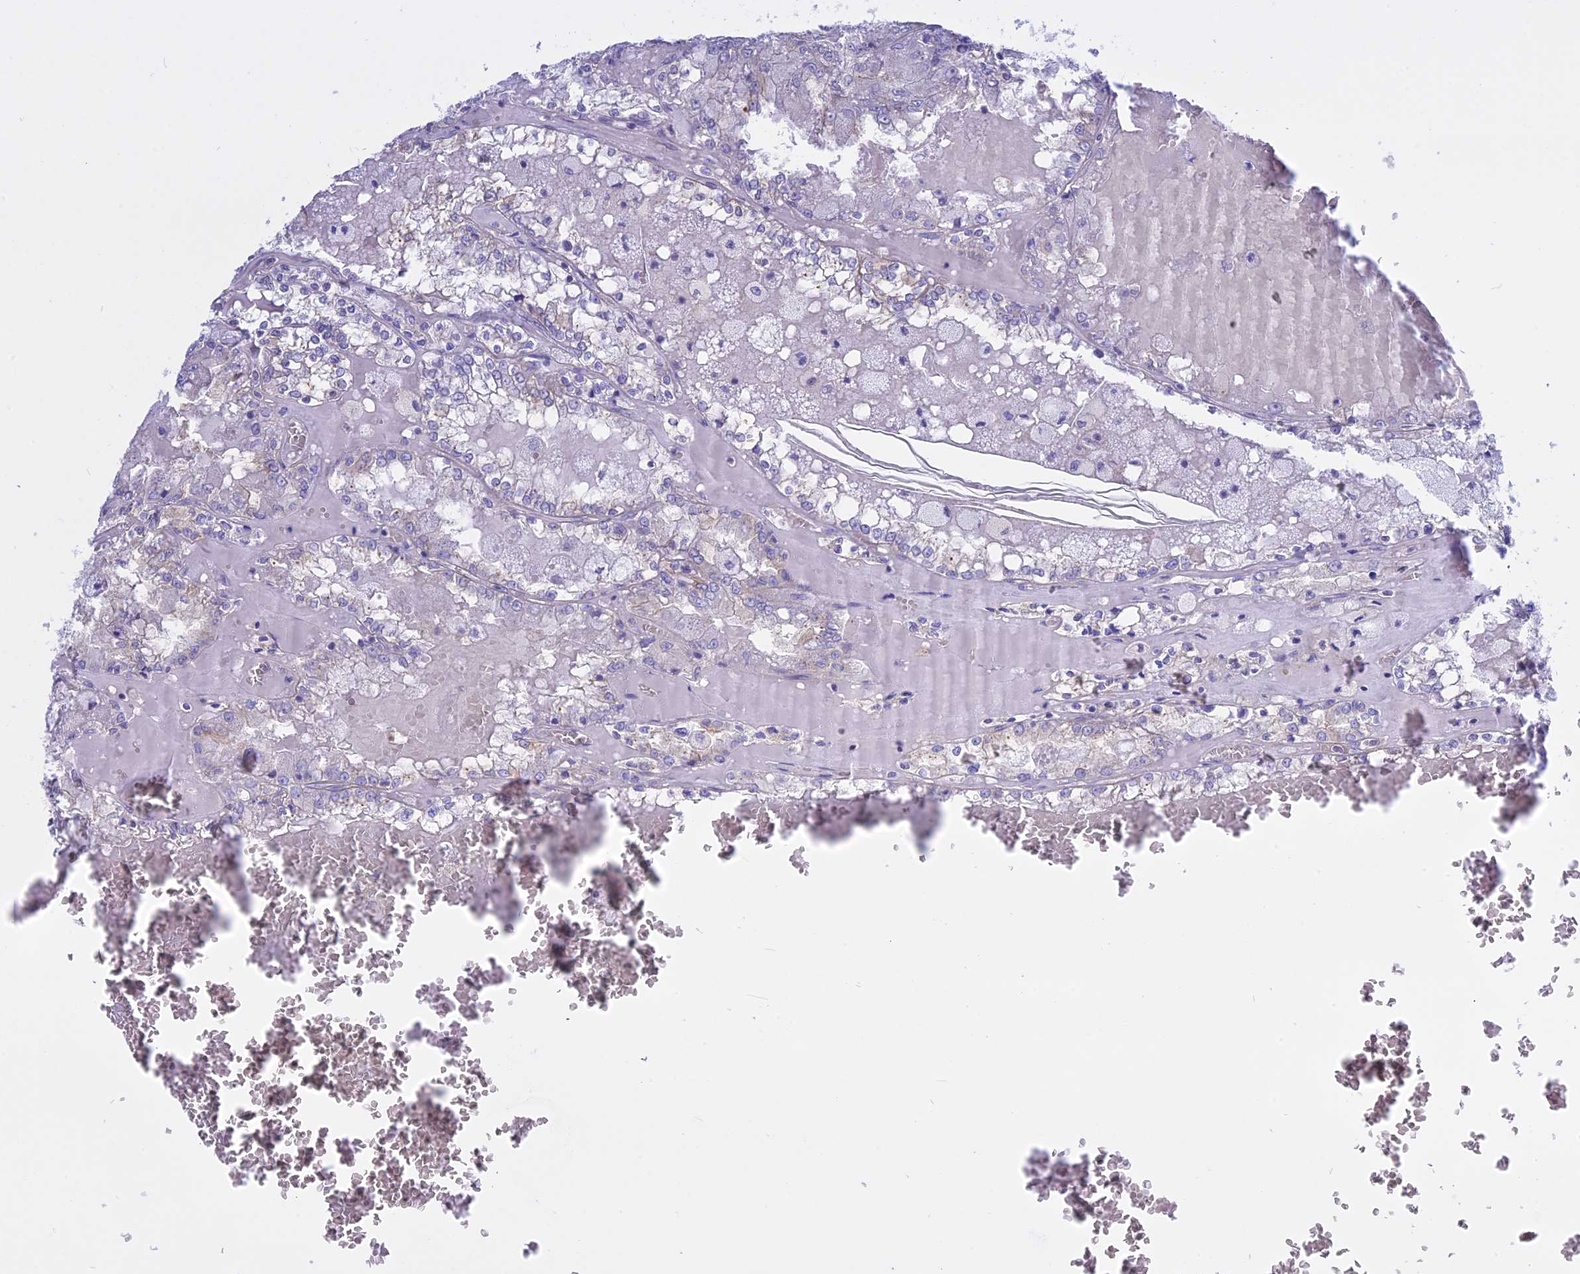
{"staining": {"intensity": "weak", "quantity": "<25%", "location": "cytoplasmic/membranous"}, "tissue": "renal cancer", "cell_type": "Tumor cells", "image_type": "cancer", "snomed": [{"axis": "morphology", "description": "Adenocarcinoma, NOS"}, {"axis": "topography", "description": "Kidney"}], "caption": "Protein analysis of renal cancer exhibits no significant expression in tumor cells.", "gene": "AHCYL1", "patient": {"sex": "female", "age": 56}}